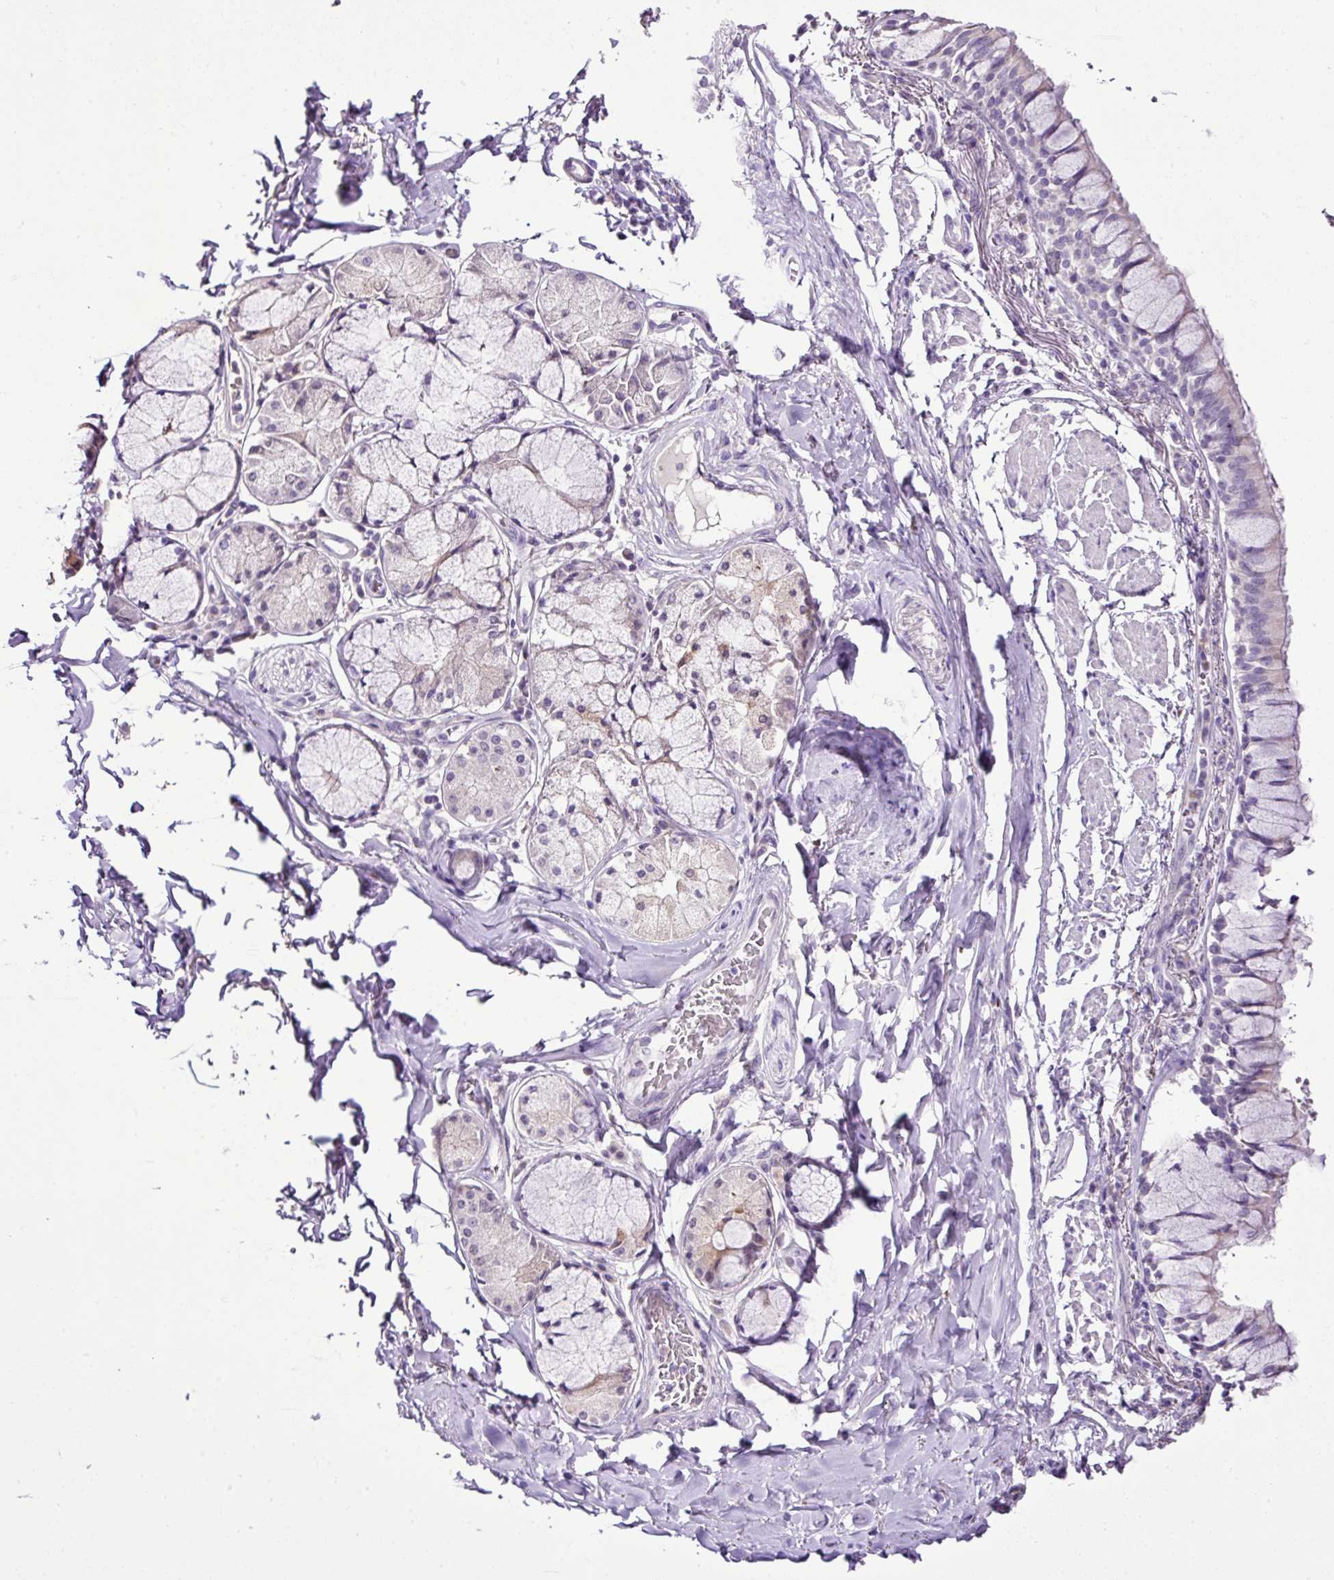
{"staining": {"intensity": "negative", "quantity": "none", "location": "none"}, "tissue": "bronchus", "cell_type": "Respiratory epithelial cells", "image_type": "normal", "snomed": [{"axis": "morphology", "description": "Normal tissue, NOS"}, {"axis": "topography", "description": "Bronchus"}], "caption": "Bronchus was stained to show a protein in brown. There is no significant staining in respiratory epithelial cells. (DAB (3,3'-diaminobenzidine) IHC, high magnification).", "gene": "ESR1", "patient": {"sex": "male", "age": 70}}